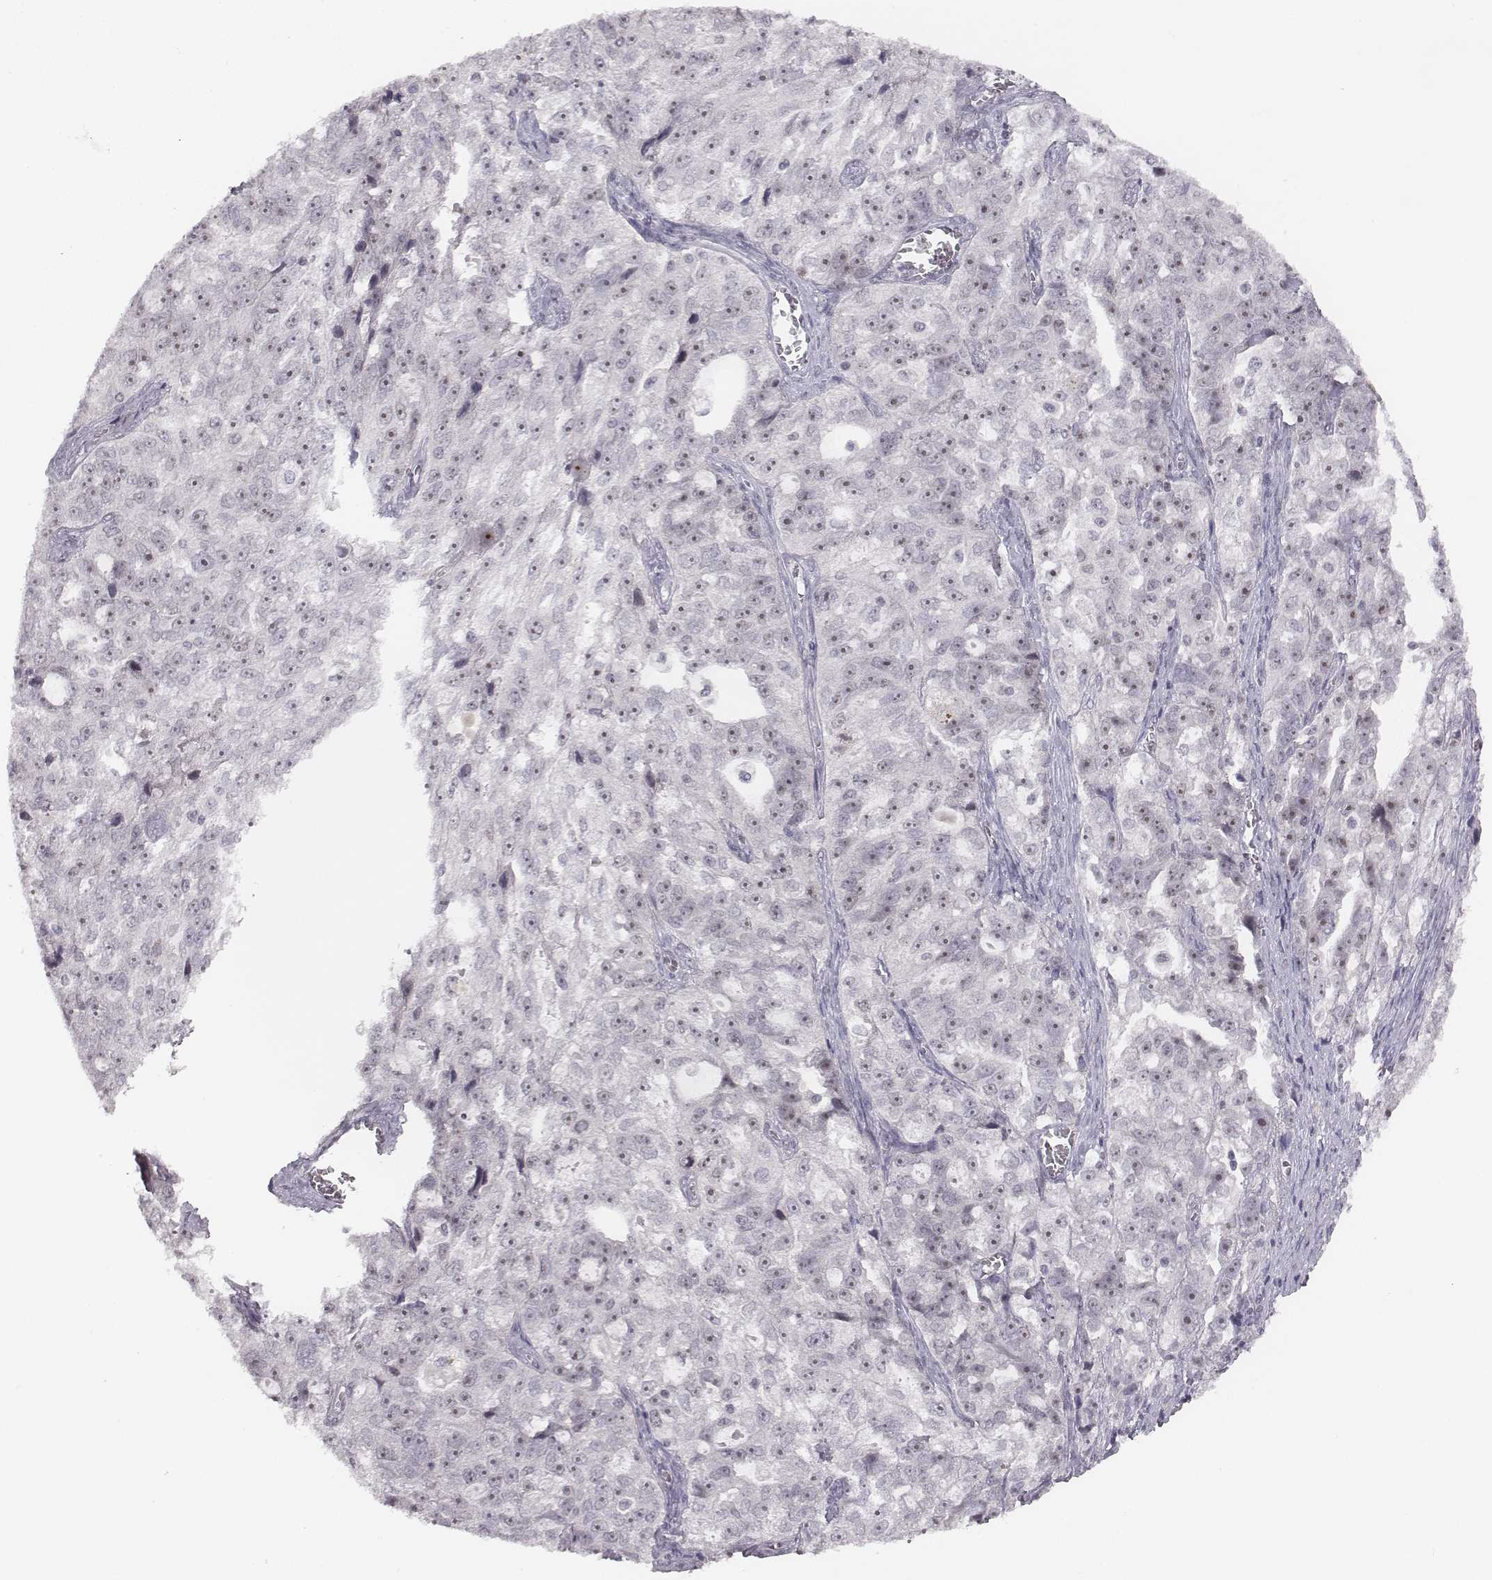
{"staining": {"intensity": "weak", "quantity": ">75%", "location": "nuclear"}, "tissue": "ovarian cancer", "cell_type": "Tumor cells", "image_type": "cancer", "snomed": [{"axis": "morphology", "description": "Cystadenocarcinoma, serous, NOS"}, {"axis": "topography", "description": "Ovary"}], "caption": "Ovarian cancer stained for a protein shows weak nuclear positivity in tumor cells. Ihc stains the protein of interest in brown and the nuclei are stained blue.", "gene": "NIFK", "patient": {"sex": "female", "age": 51}}